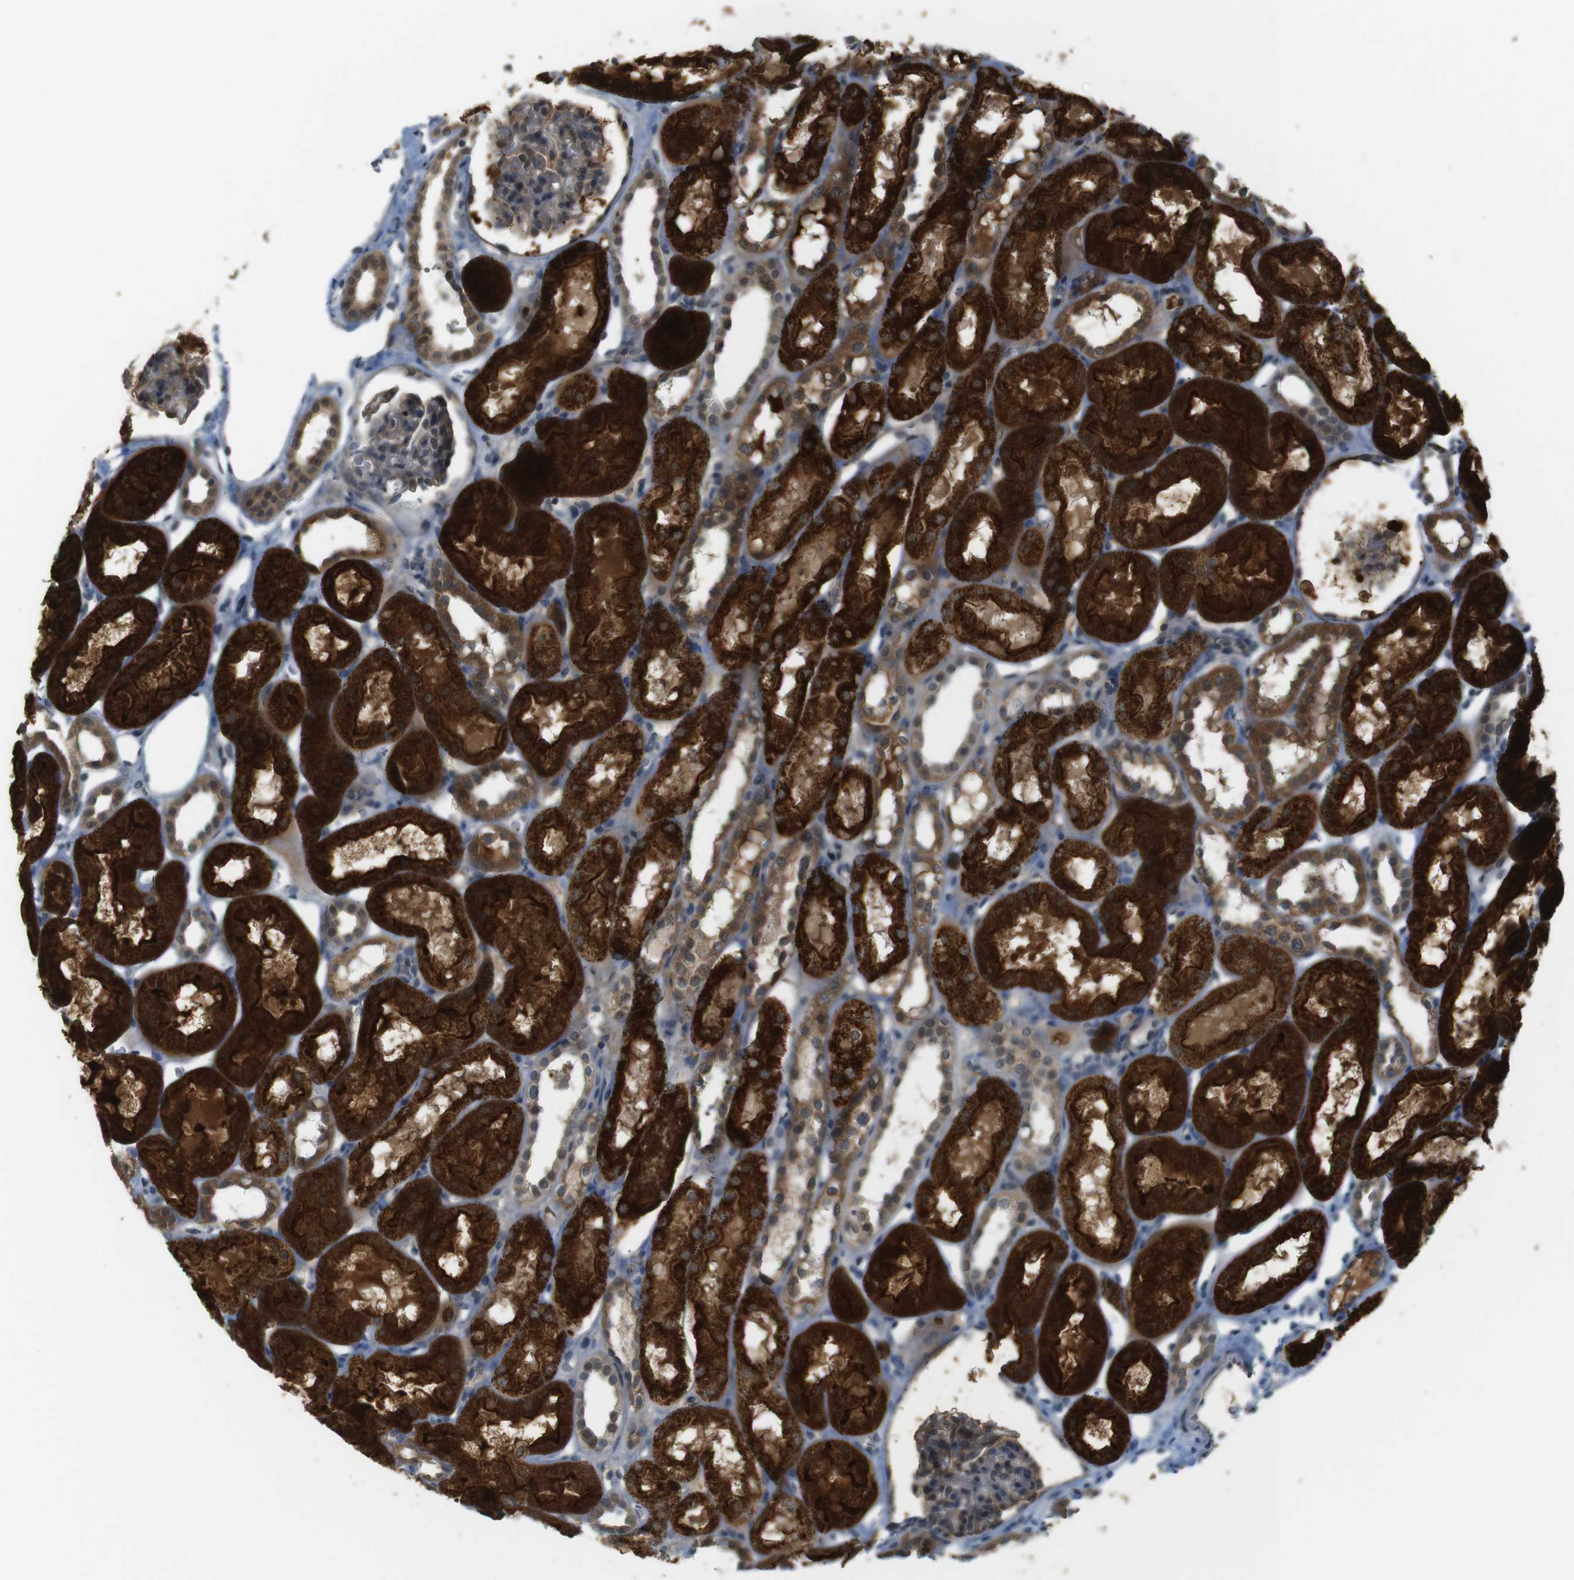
{"staining": {"intensity": "moderate", "quantity": "25%-75%", "location": "cytoplasmic/membranous"}, "tissue": "kidney", "cell_type": "Cells in glomeruli", "image_type": "normal", "snomed": [{"axis": "morphology", "description": "Normal tissue, NOS"}, {"axis": "topography", "description": "Kidney"}, {"axis": "topography", "description": "Urinary bladder"}], "caption": "Protein expression analysis of normal kidney demonstrates moderate cytoplasmic/membranous staining in approximately 25%-75% of cells in glomeruli.", "gene": "ZDHHC20", "patient": {"sex": "male", "age": 16}}